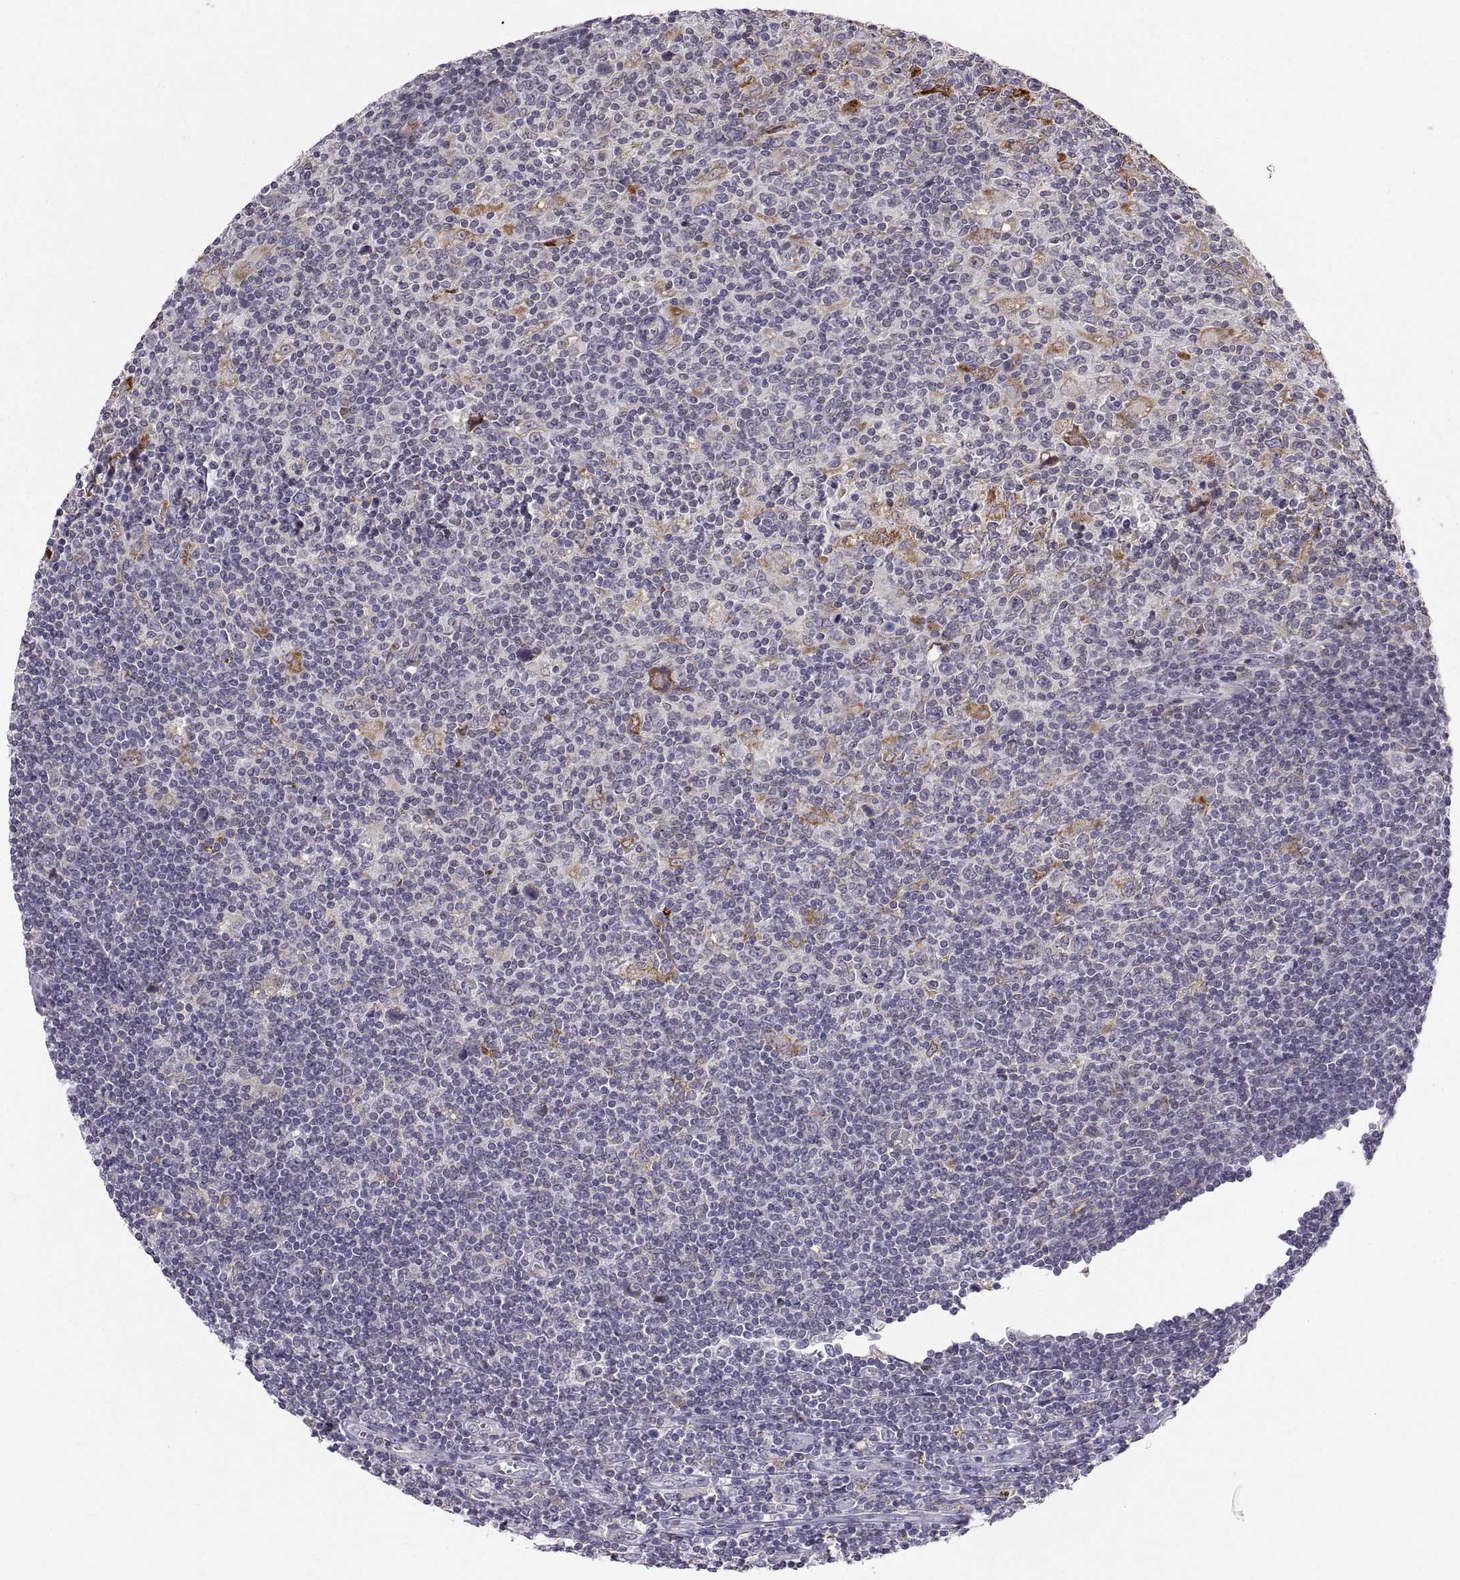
{"staining": {"intensity": "moderate", "quantity": "25%-75%", "location": "cytoplasmic/membranous"}, "tissue": "lymphoma", "cell_type": "Tumor cells", "image_type": "cancer", "snomed": [{"axis": "morphology", "description": "Hodgkin's disease, NOS"}, {"axis": "topography", "description": "Lymph node"}], "caption": "This image reveals lymphoma stained with immunohistochemistry to label a protein in brown. The cytoplasmic/membranous of tumor cells show moderate positivity for the protein. Nuclei are counter-stained blue.", "gene": "ERO1A", "patient": {"sex": "male", "age": 40}}